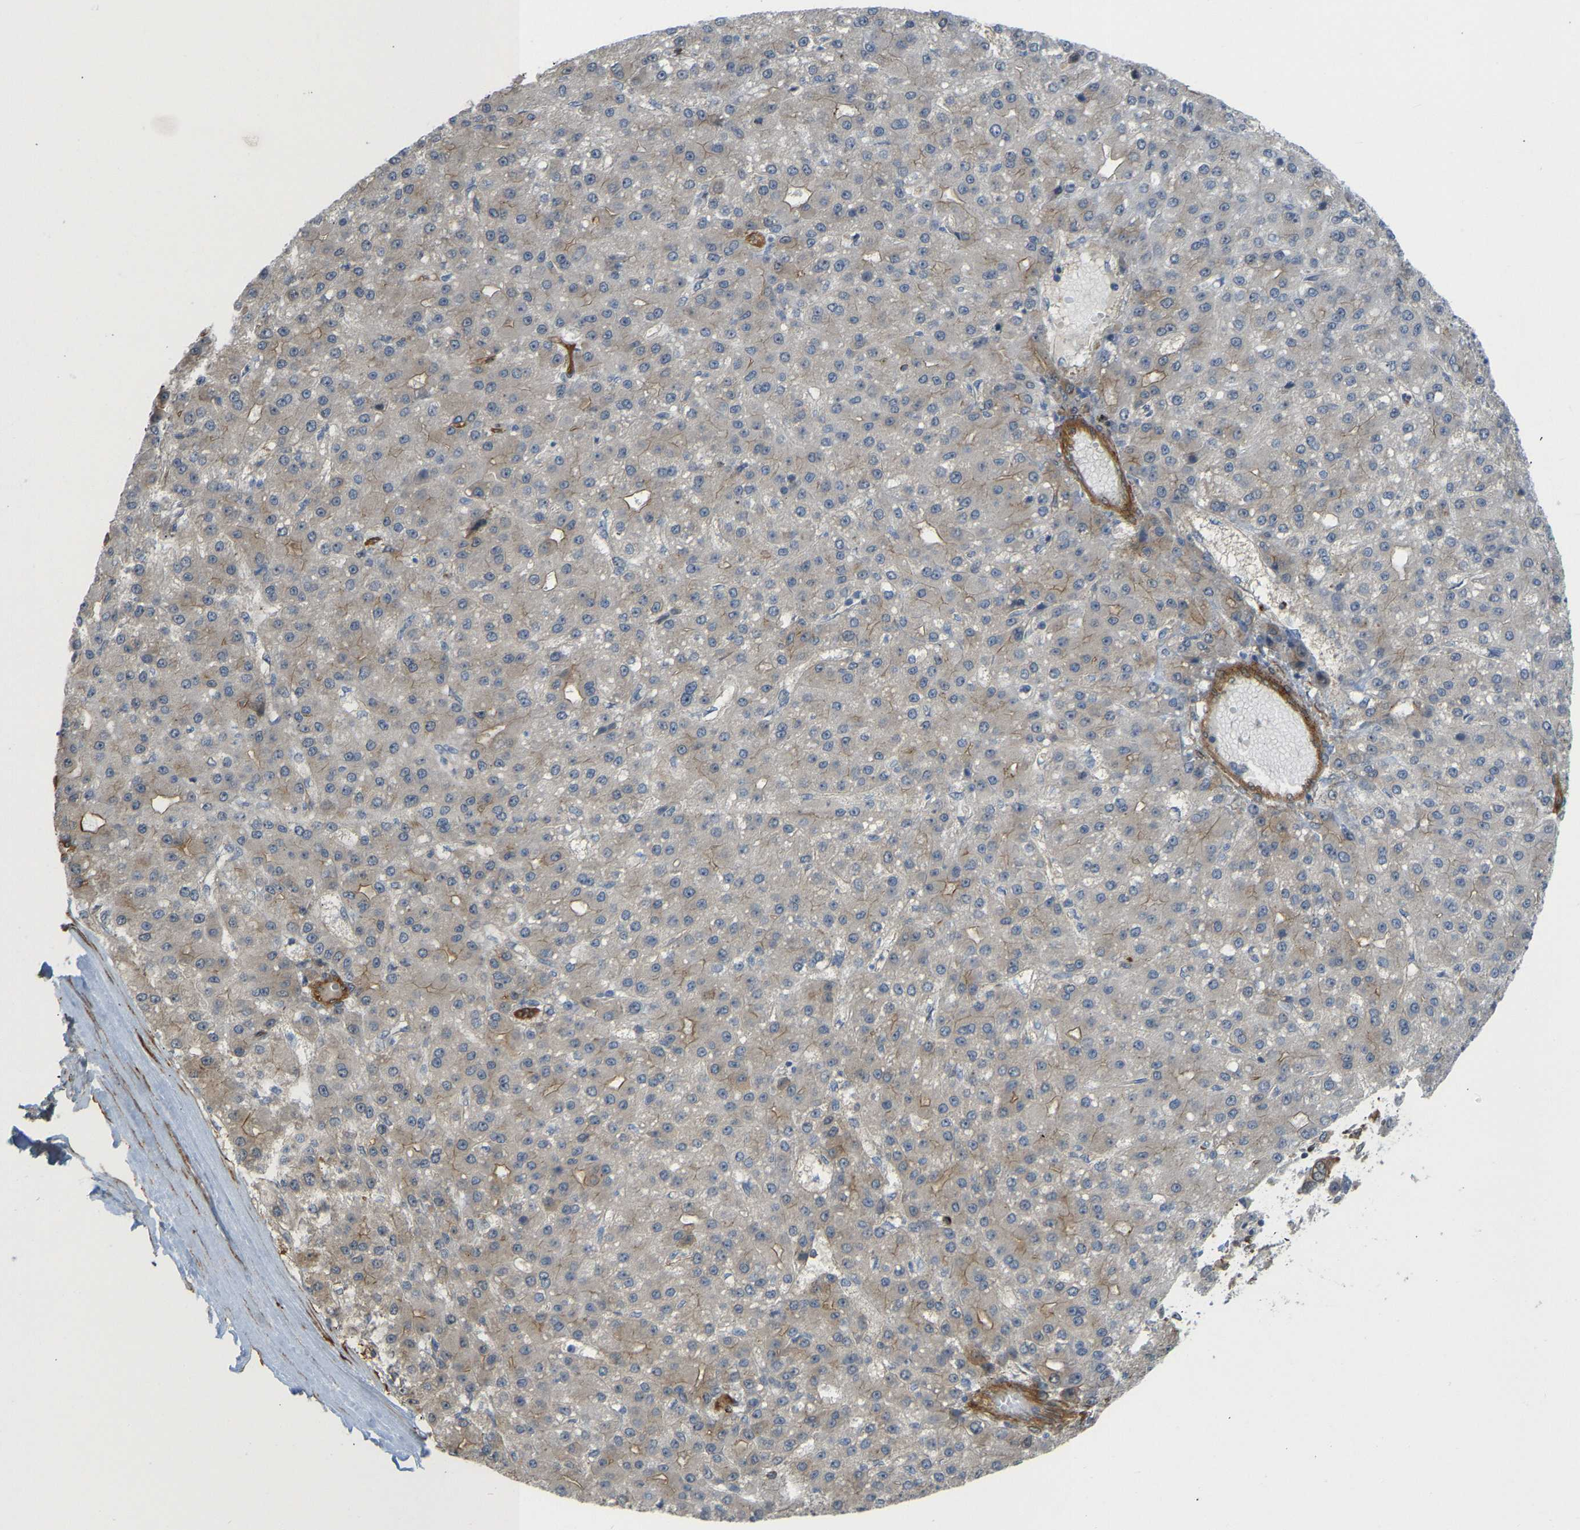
{"staining": {"intensity": "weak", "quantity": "25%-75%", "location": "cytoplasmic/membranous"}, "tissue": "liver cancer", "cell_type": "Tumor cells", "image_type": "cancer", "snomed": [{"axis": "morphology", "description": "Carcinoma, Hepatocellular, NOS"}, {"axis": "topography", "description": "Liver"}], "caption": "Liver hepatocellular carcinoma tissue displays weak cytoplasmic/membranous expression in about 25%-75% of tumor cells, visualized by immunohistochemistry.", "gene": "KIAA1671", "patient": {"sex": "male", "age": 67}}